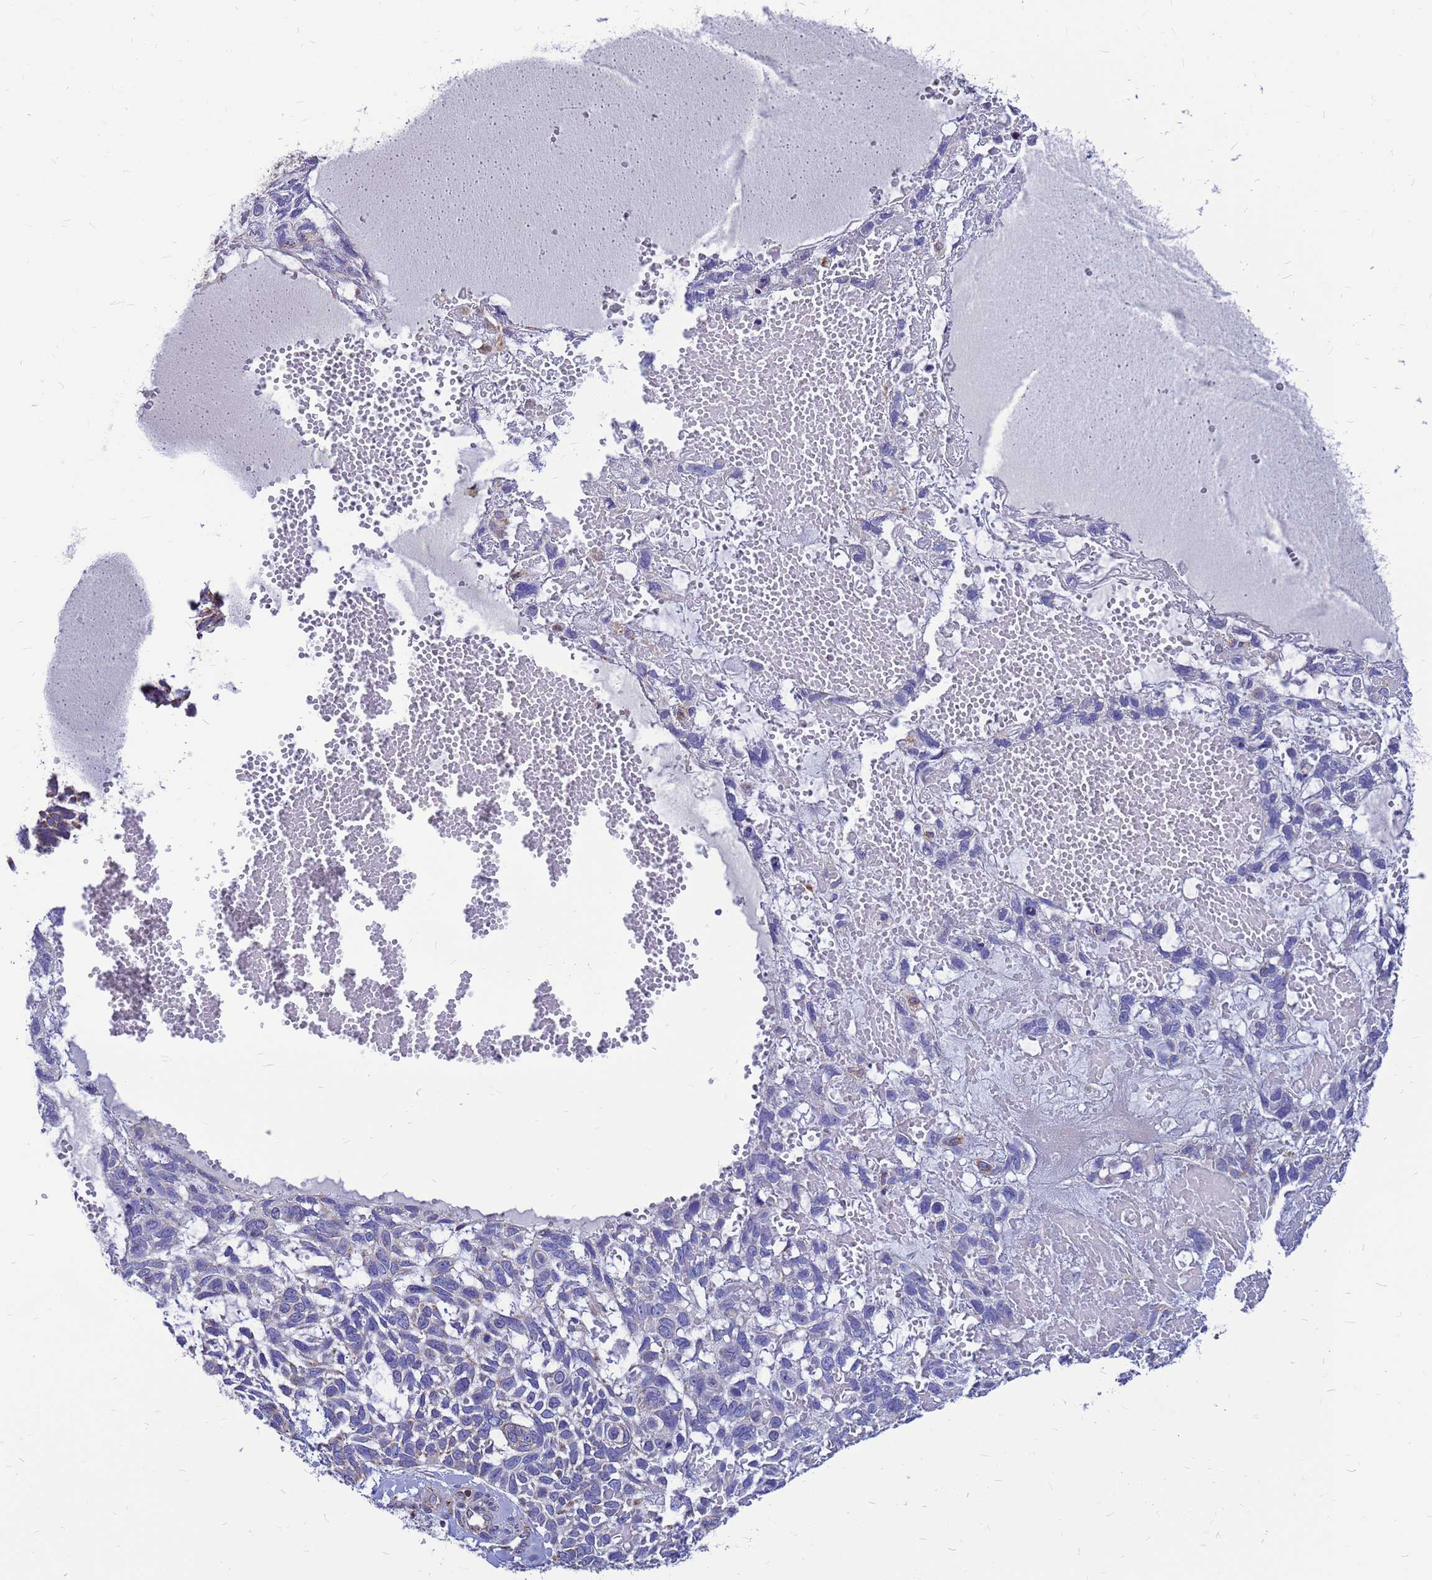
{"staining": {"intensity": "weak", "quantity": "<25%", "location": "cytoplasmic/membranous"}, "tissue": "skin cancer", "cell_type": "Tumor cells", "image_type": "cancer", "snomed": [{"axis": "morphology", "description": "Basal cell carcinoma"}, {"axis": "topography", "description": "Skin"}], "caption": "Skin basal cell carcinoma was stained to show a protein in brown. There is no significant staining in tumor cells.", "gene": "CMC4", "patient": {"sex": "male", "age": 88}}